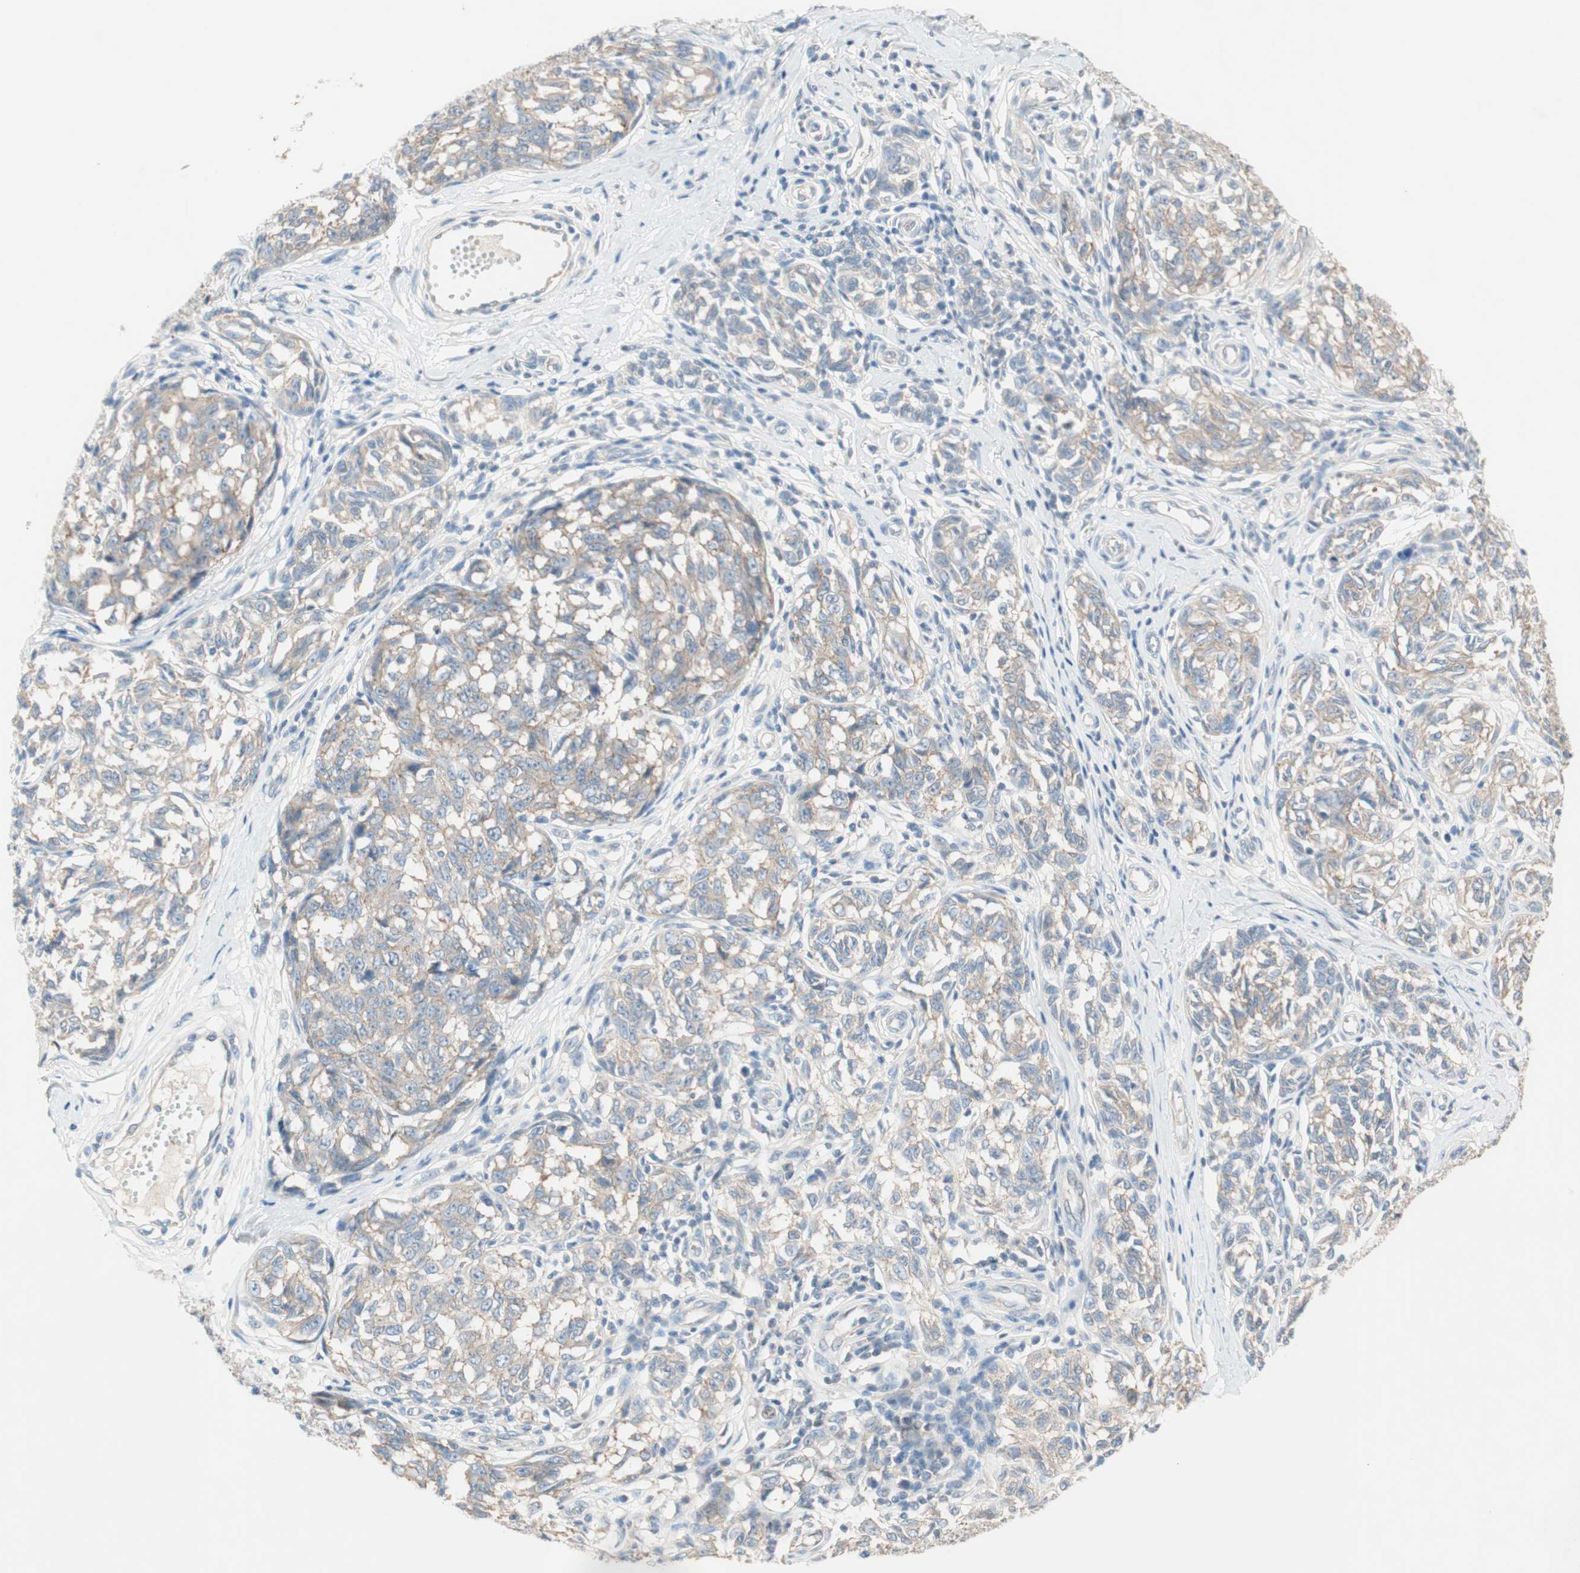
{"staining": {"intensity": "weak", "quantity": "<25%", "location": "cytoplasmic/membranous"}, "tissue": "melanoma", "cell_type": "Tumor cells", "image_type": "cancer", "snomed": [{"axis": "morphology", "description": "Malignant melanoma, NOS"}, {"axis": "topography", "description": "Skin"}], "caption": "Immunohistochemistry micrograph of human melanoma stained for a protein (brown), which reveals no expression in tumor cells. (Immunohistochemistry (ihc), brightfield microscopy, high magnification).", "gene": "GLUL", "patient": {"sex": "female", "age": 64}}